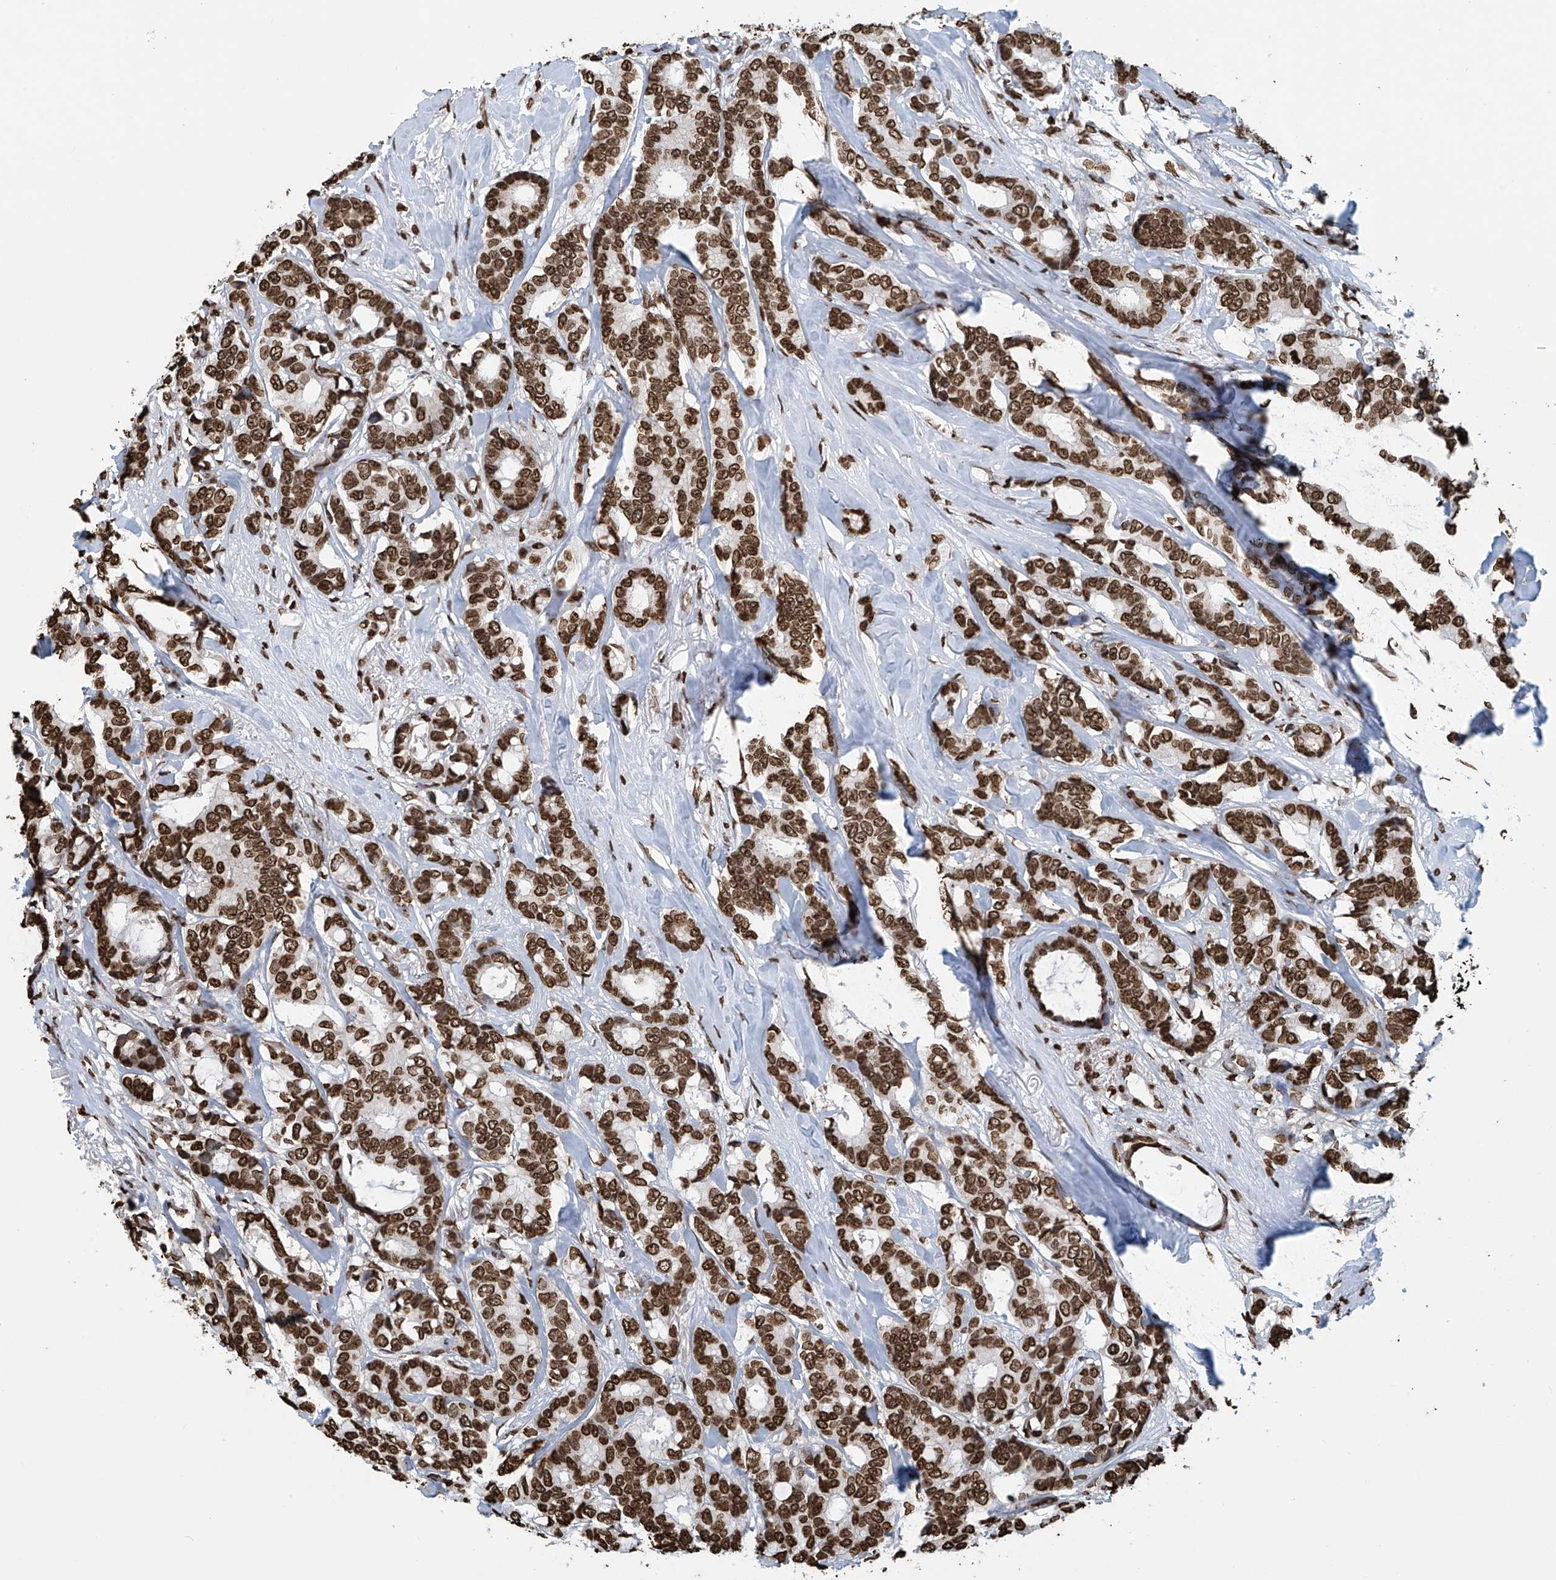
{"staining": {"intensity": "strong", "quantity": ">75%", "location": "nuclear"}, "tissue": "breast cancer", "cell_type": "Tumor cells", "image_type": "cancer", "snomed": [{"axis": "morphology", "description": "Duct carcinoma"}, {"axis": "topography", "description": "Breast"}], "caption": "Immunohistochemistry (IHC) staining of breast cancer, which shows high levels of strong nuclear positivity in about >75% of tumor cells indicating strong nuclear protein positivity. The staining was performed using DAB (3,3'-diaminobenzidine) (brown) for protein detection and nuclei were counterstained in hematoxylin (blue).", "gene": "DPPA2", "patient": {"sex": "female", "age": 87}}